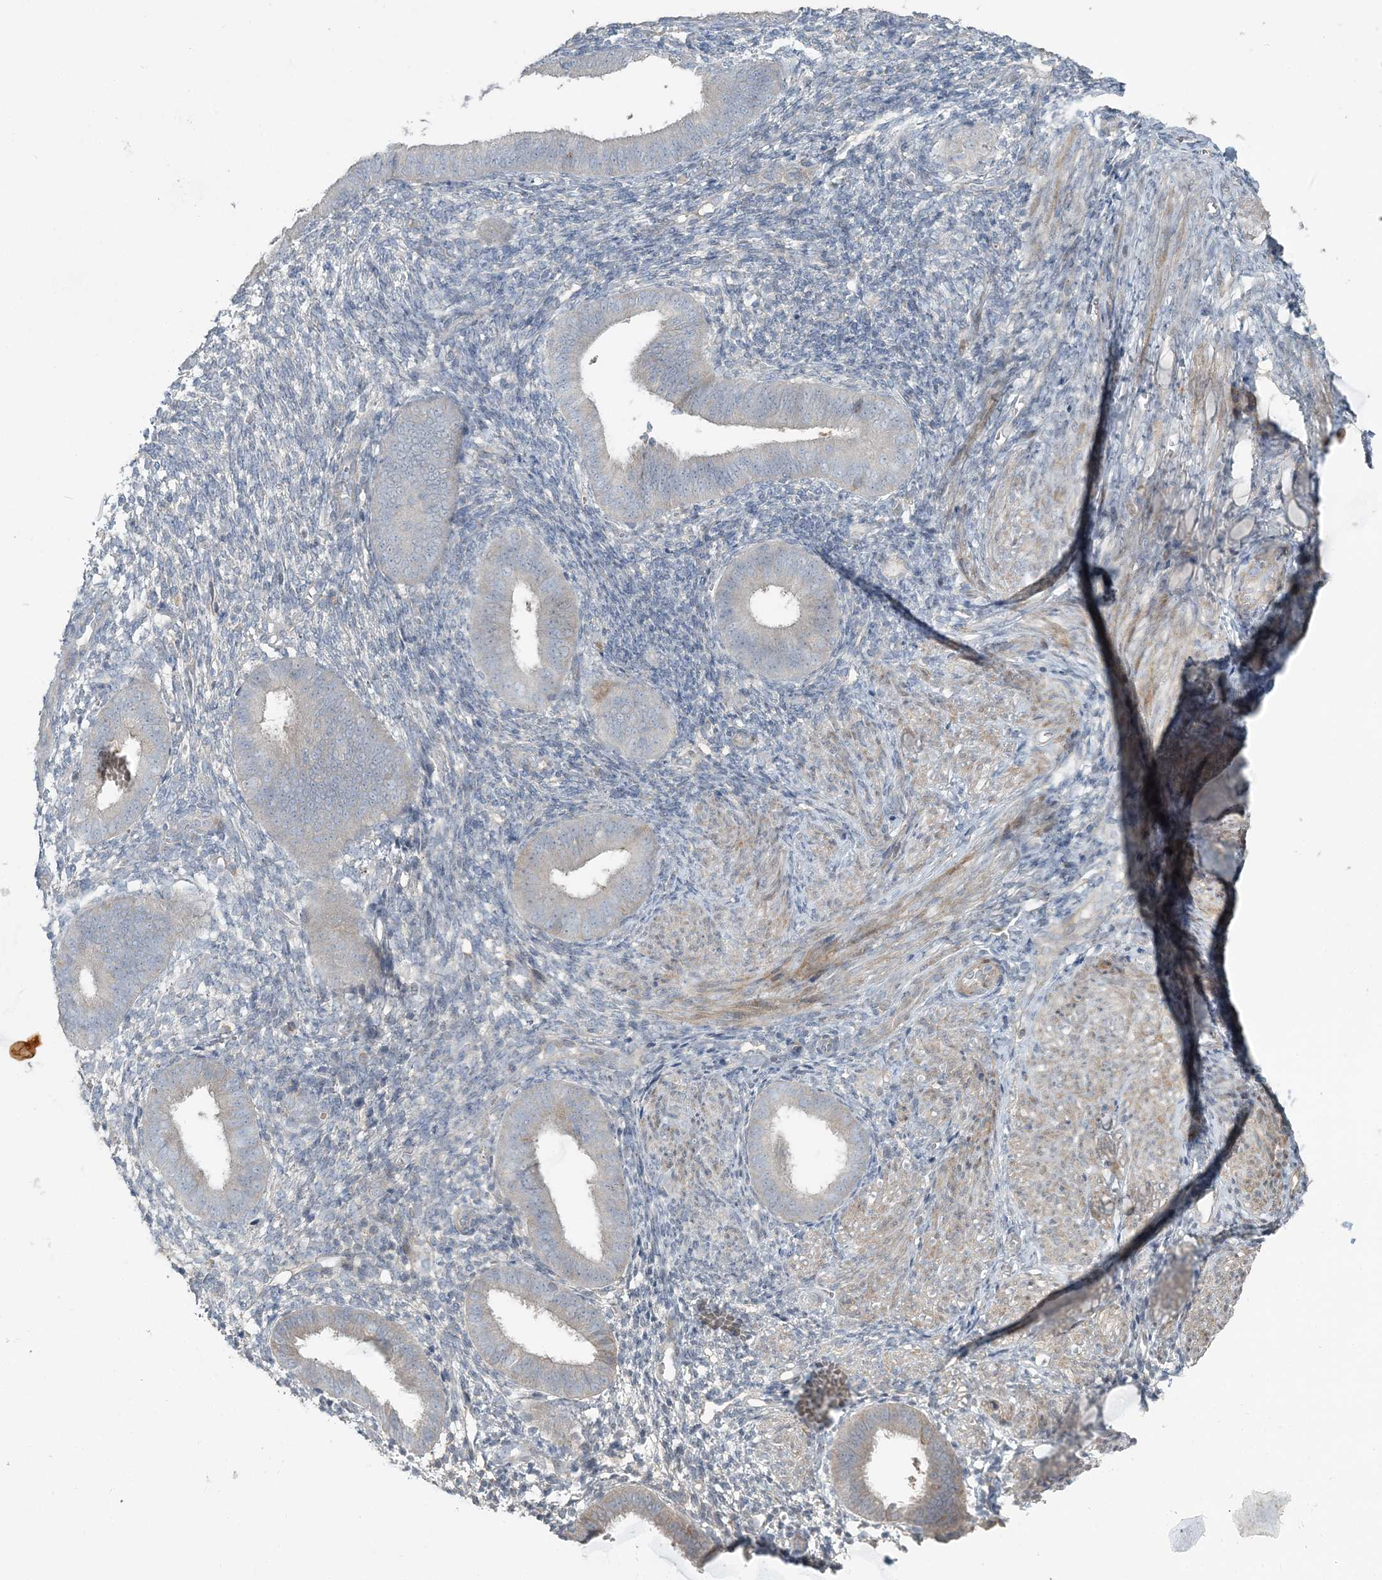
{"staining": {"intensity": "negative", "quantity": "none", "location": "none"}, "tissue": "endometrium", "cell_type": "Cells in endometrial stroma", "image_type": "normal", "snomed": [{"axis": "morphology", "description": "Normal tissue, NOS"}, {"axis": "topography", "description": "Uterus"}, {"axis": "topography", "description": "Endometrium"}], "caption": "Cells in endometrial stroma are negative for brown protein staining in normal endometrium. (Stains: DAB IHC with hematoxylin counter stain, Microscopy: brightfield microscopy at high magnification).", "gene": "SLC4A10", "patient": {"sex": "female", "age": 48}}